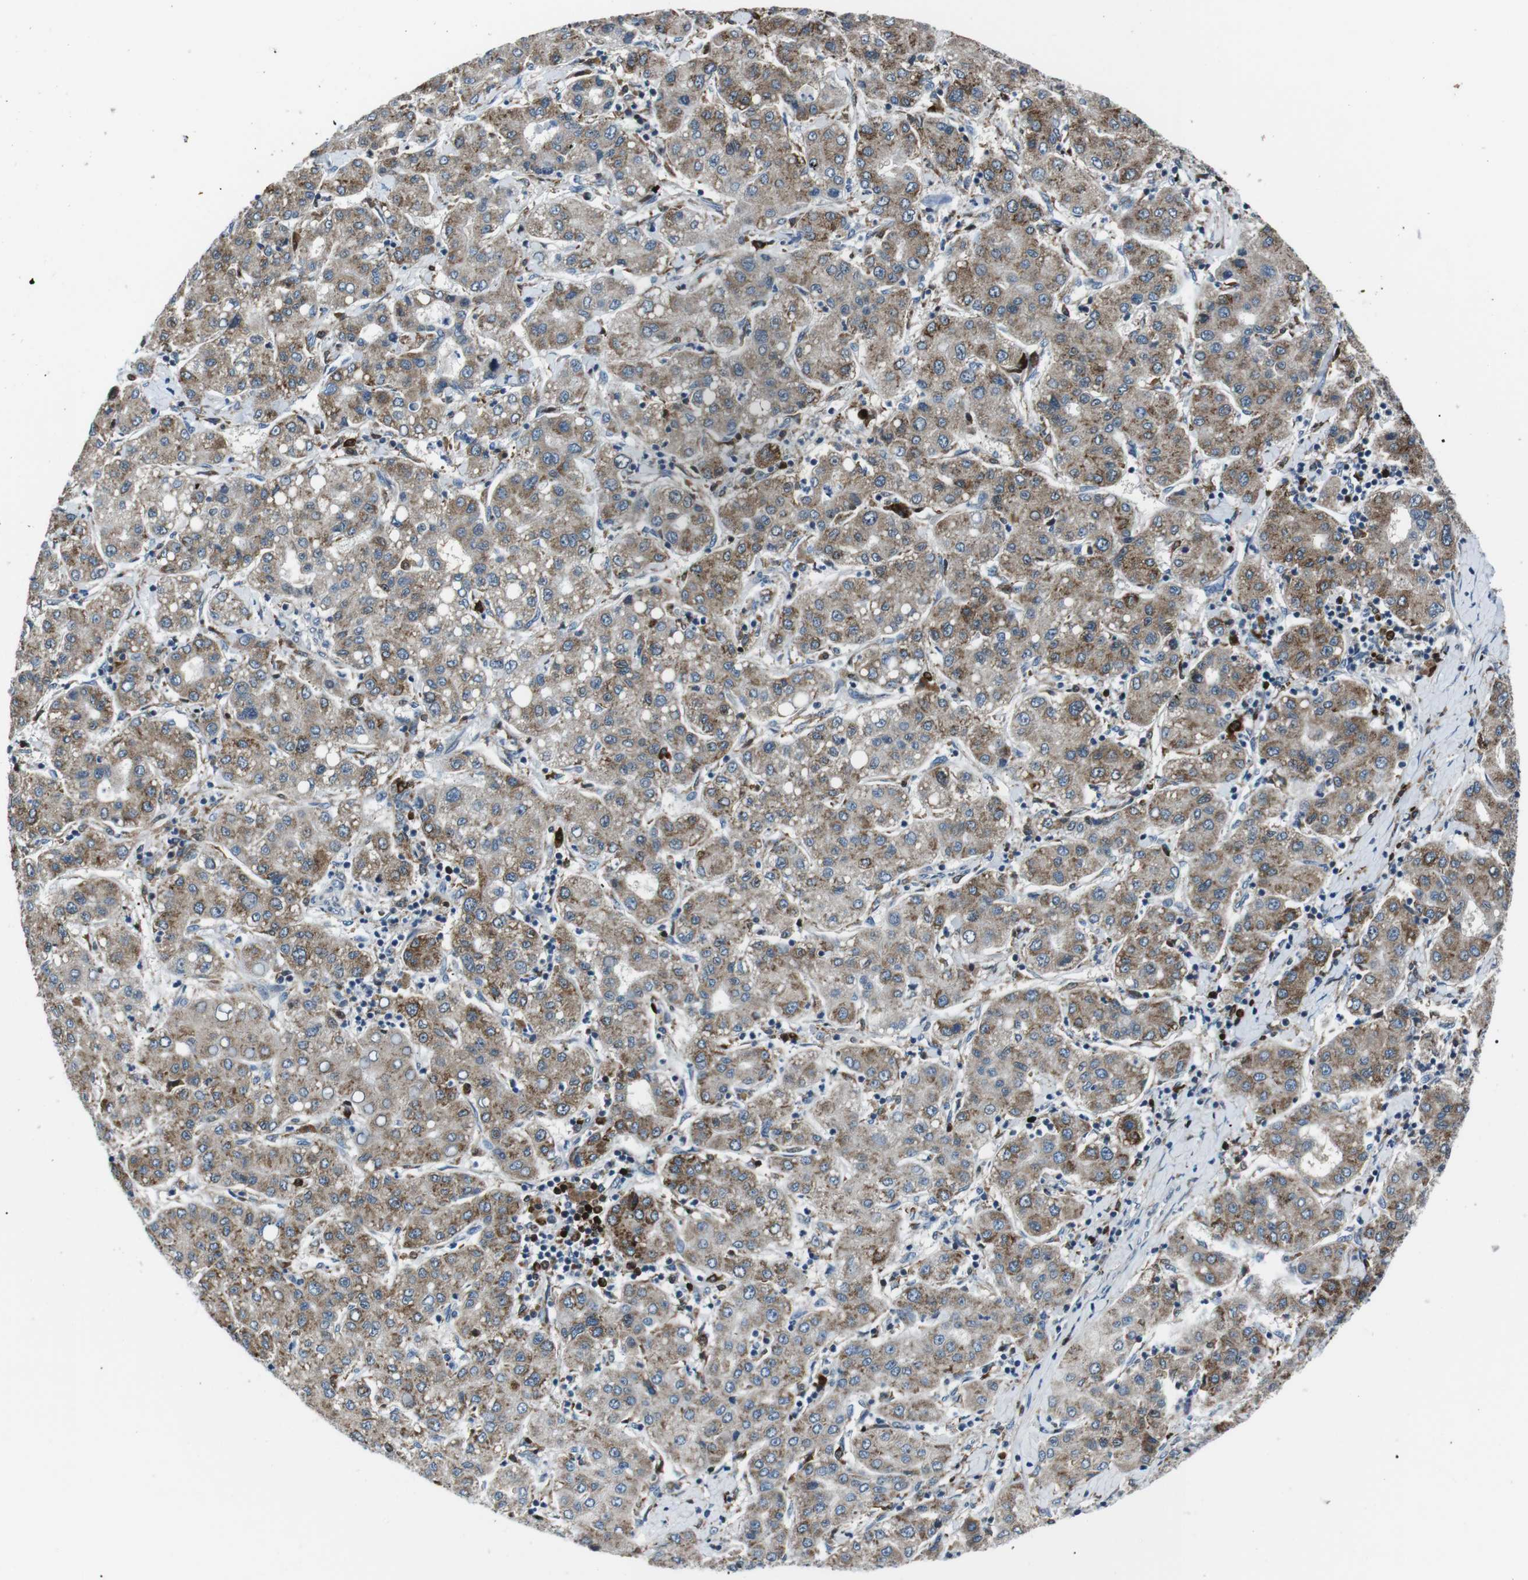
{"staining": {"intensity": "moderate", "quantity": ">75%", "location": "cytoplasmic/membranous"}, "tissue": "liver cancer", "cell_type": "Tumor cells", "image_type": "cancer", "snomed": [{"axis": "morphology", "description": "Carcinoma, Hepatocellular, NOS"}, {"axis": "topography", "description": "Liver"}], "caption": "This image displays immunohistochemistry (IHC) staining of liver cancer (hepatocellular carcinoma), with medium moderate cytoplasmic/membranous positivity in approximately >75% of tumor cells.", "gene": "BLNK", "patient": {"sex": "male", "age": 65}}